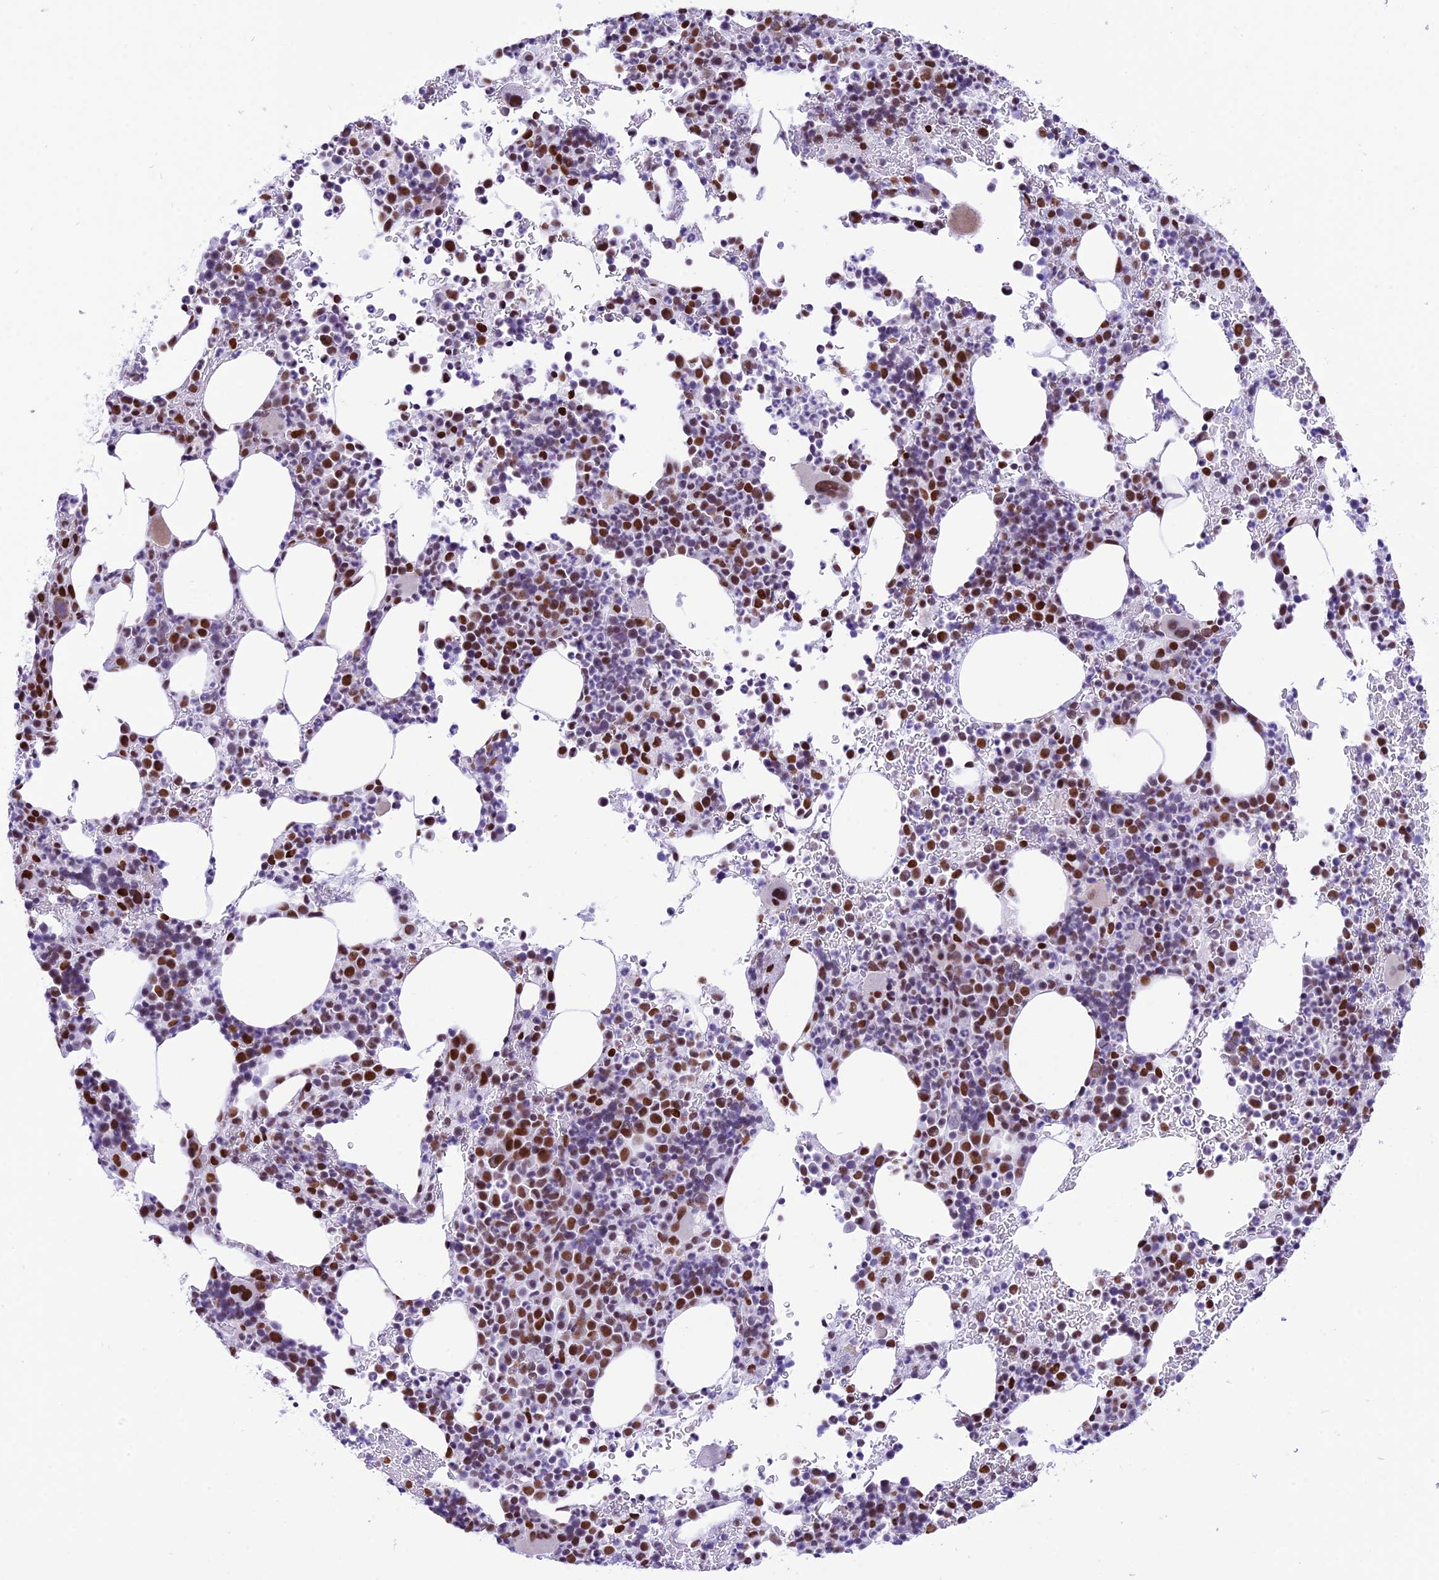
{"staining": {"intensity": "strong", "quantity": "25%-75%", "location": "nuclear"}, "tissue": "bone marrow", "cell_type": "Hematopoietic cells", "image_type": "normal", "snomed": [{"axis": "morphology", "description": "Normal tissue, NOS"}, {"axis": "topography", "description": "Bone marrow"}], "caption": "Bone marrow was stained to show a protein in brown. There is high levels of strong nuclear expression in approximately 25%-75% of hematopoietic cells.", "gene": "RPS6KB1", "patient": {"sex": "female", "age": 82}}